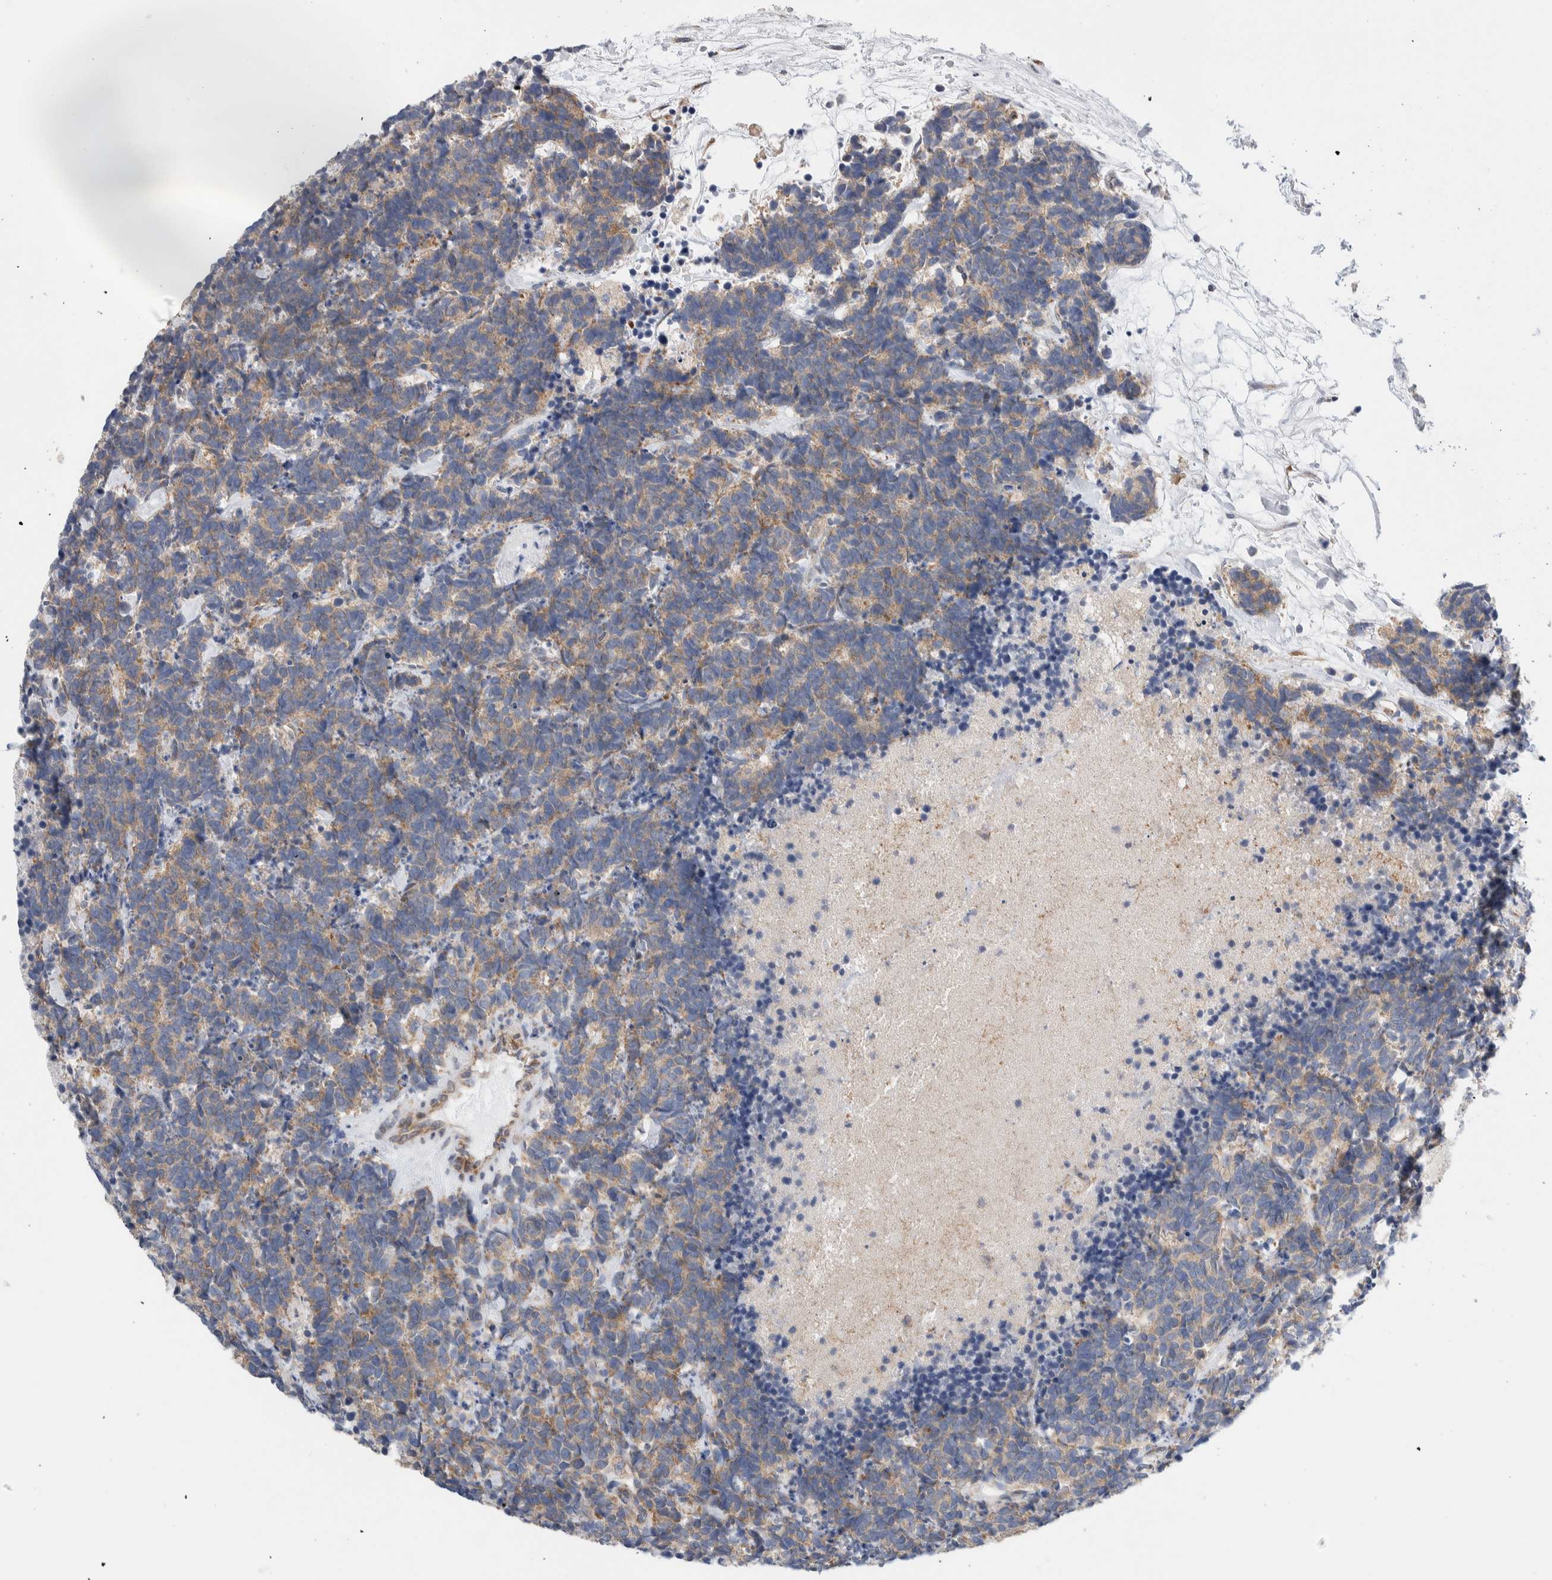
{"staining": {"intensity": "weak", "quantity": ">75%", "location": "cytoplasmic/membranous"}, "tissue": "carcinoid", "cell_type": "Tumor cells", "image_type": "cancer", "snomed": [{"axis": "morphology", "description": "Carcinoma, NOS"}, {"axis": "morphology", "description": "Carcinoid, malignant, NOS"}, {"axis": "topography", "description": "Urinary bladder"}], "caption": "This micrograph shows immunohistochemistry staining of human carcinoid, with low weak cytoplasmic/membranous expression in approximately >75% of tumor cells.", "gene": "RACK1", "patient": {"sex": "male", "age": 57}}